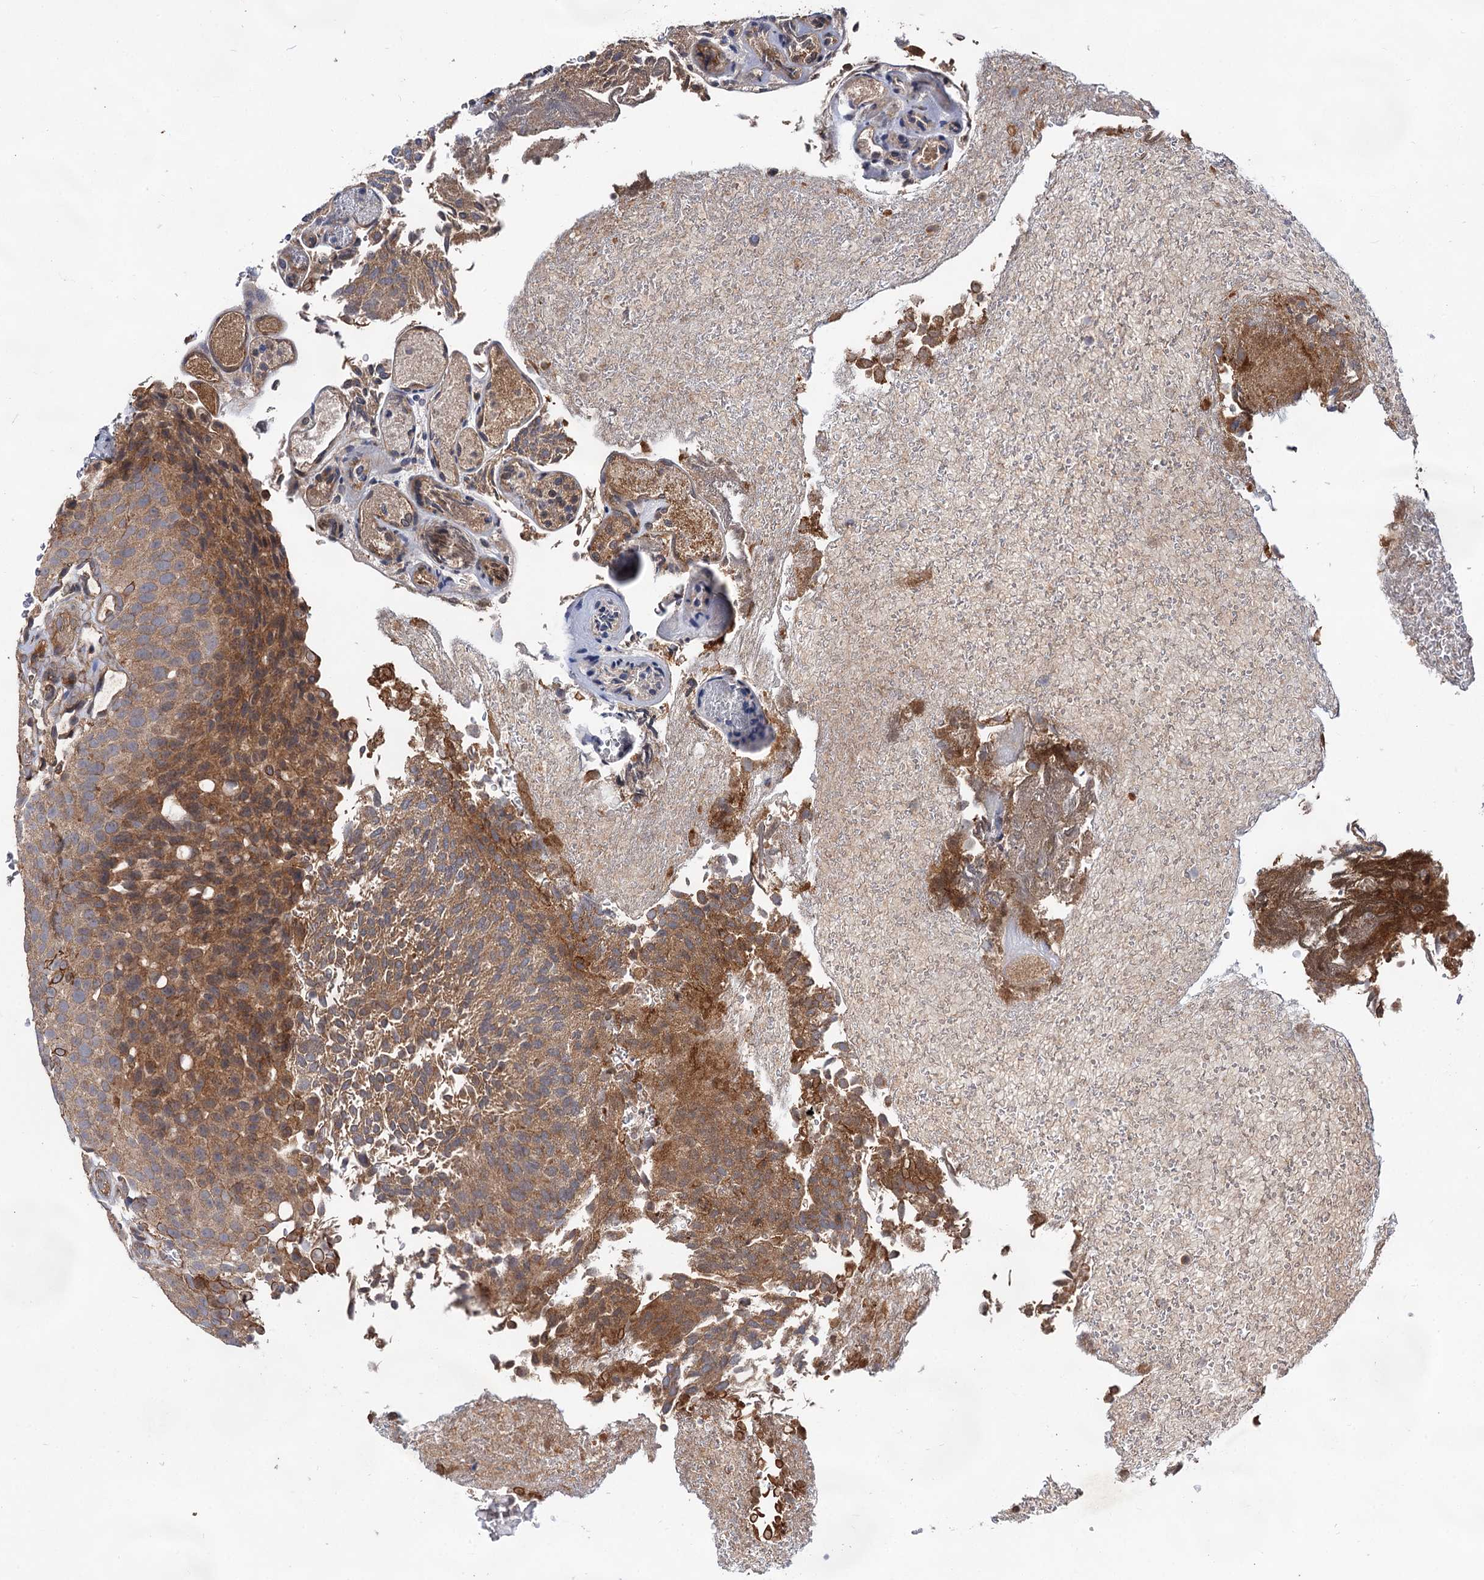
{"staining": {"intensity": "moderate", "quantity": ">75%", "location": "cytoplasmic/membranous"}, "tissue": "urothelial cancer", "cell_type": "Tumor cells", "image_type": "cancer", "snomed": [{"axis": "morphology", "description": "Urothelial carcinoma, Low grade"}, {"axis": "topography", "description": "Urinary bladder"}], "caption": "Urothelial carcinoma (low-grade) stained with DAB (3,3'-diaminobenzidine) immunohistochemistry (IHC) demonstrates medium levels of moderate cytoplasmic/membranous staining in approximately >75% of tumor cells.", "gene": "TEX9", "patient": {"sex": "male", "age": 78}}